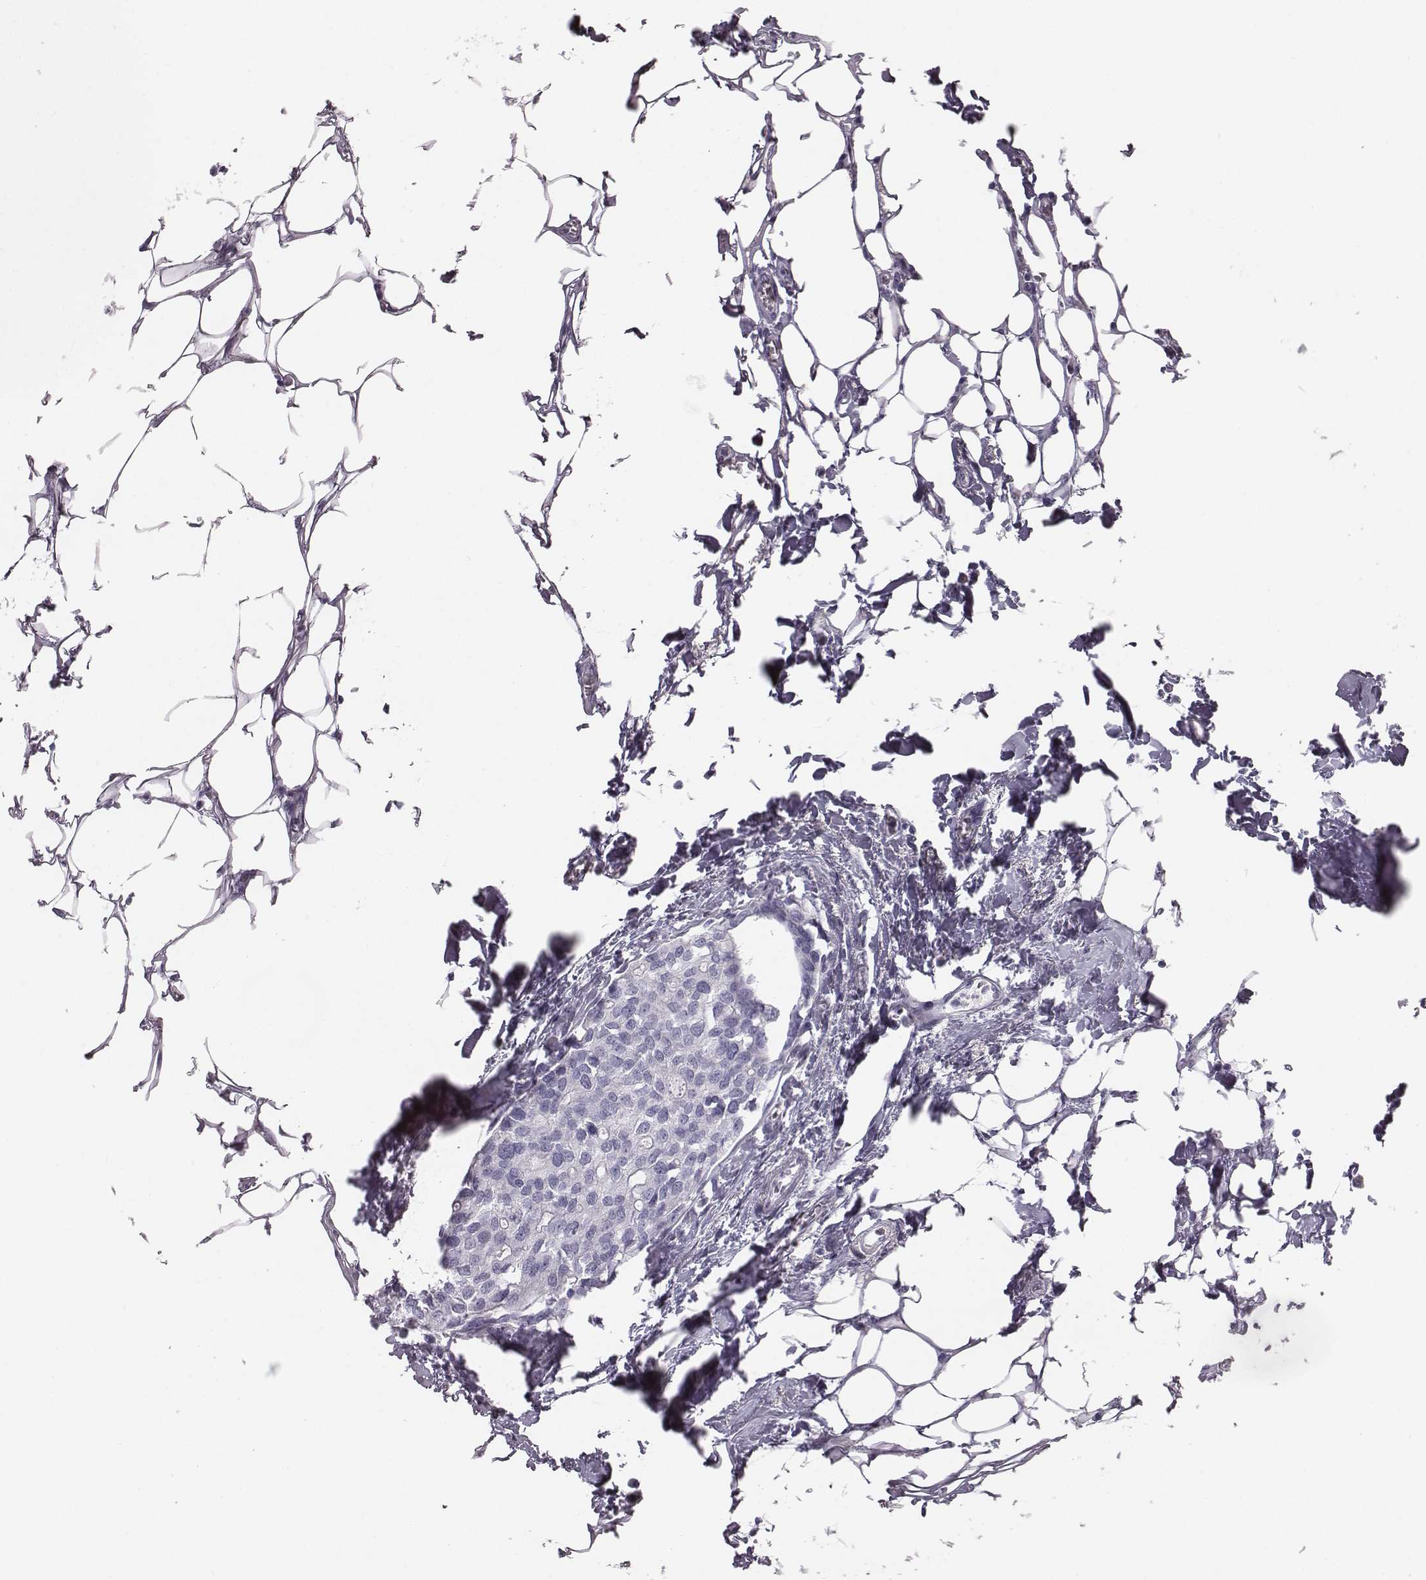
{"staining": {"intensity": "negative", "quantity": "none", "location": "none"}, "tissue": "breast cancer", "cell_type": "Tumor cells", "image_type": "cancer", "snomed": [{"axis": "morphology", "description": "Duct carcinoma"}, {"axis": "topography", "description": "Breast"}], "caption": "DAB immunohistochemical staining of breast cancer reveals no significant staining in tumor cells.", "gene": "CRISP1", "patient": {"sex": "female", "age": 83}}